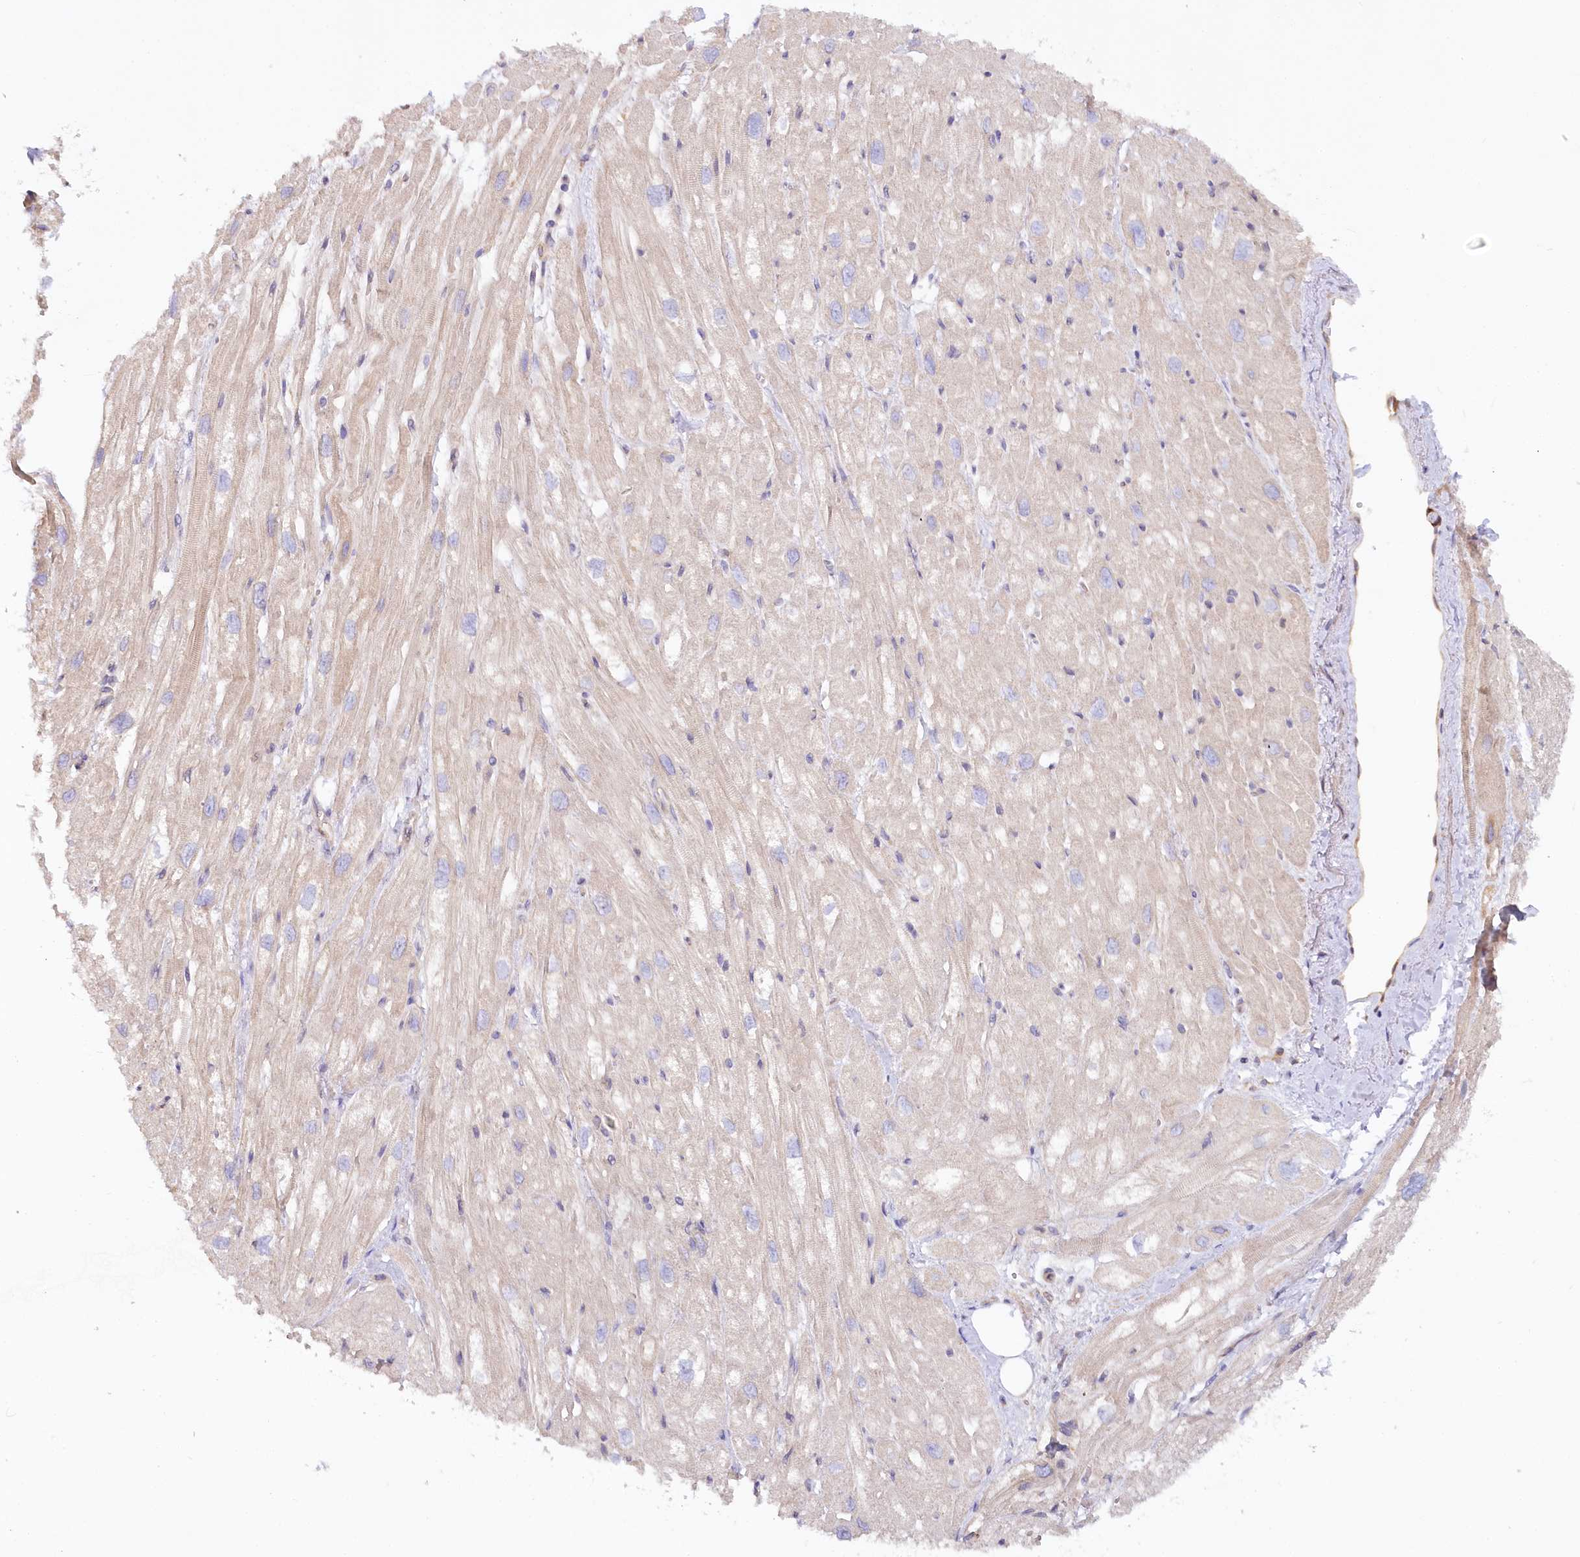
{"staining": {"intensity": "moderate", "quantity": "<25%", "location": "cytoplasmic/membranous"}, "tissue": "heart muscle", "cell_type": "Cardiomyocytes", "image_type": "normal", "snomed": [{"axis": "morphology", "description": "Normal tissue, NOS"}, {"axis": "topography", "description": "Heart"}], "caption": "Approximately <25% of cardiomyocytes in benign human heart muscle reveal moderate cytoplasmic/membranous protein expression as visualized by brown immunohistochemical staining.", "gene": "PAIP2", "patient": {"sex": "male", "age": 50}}